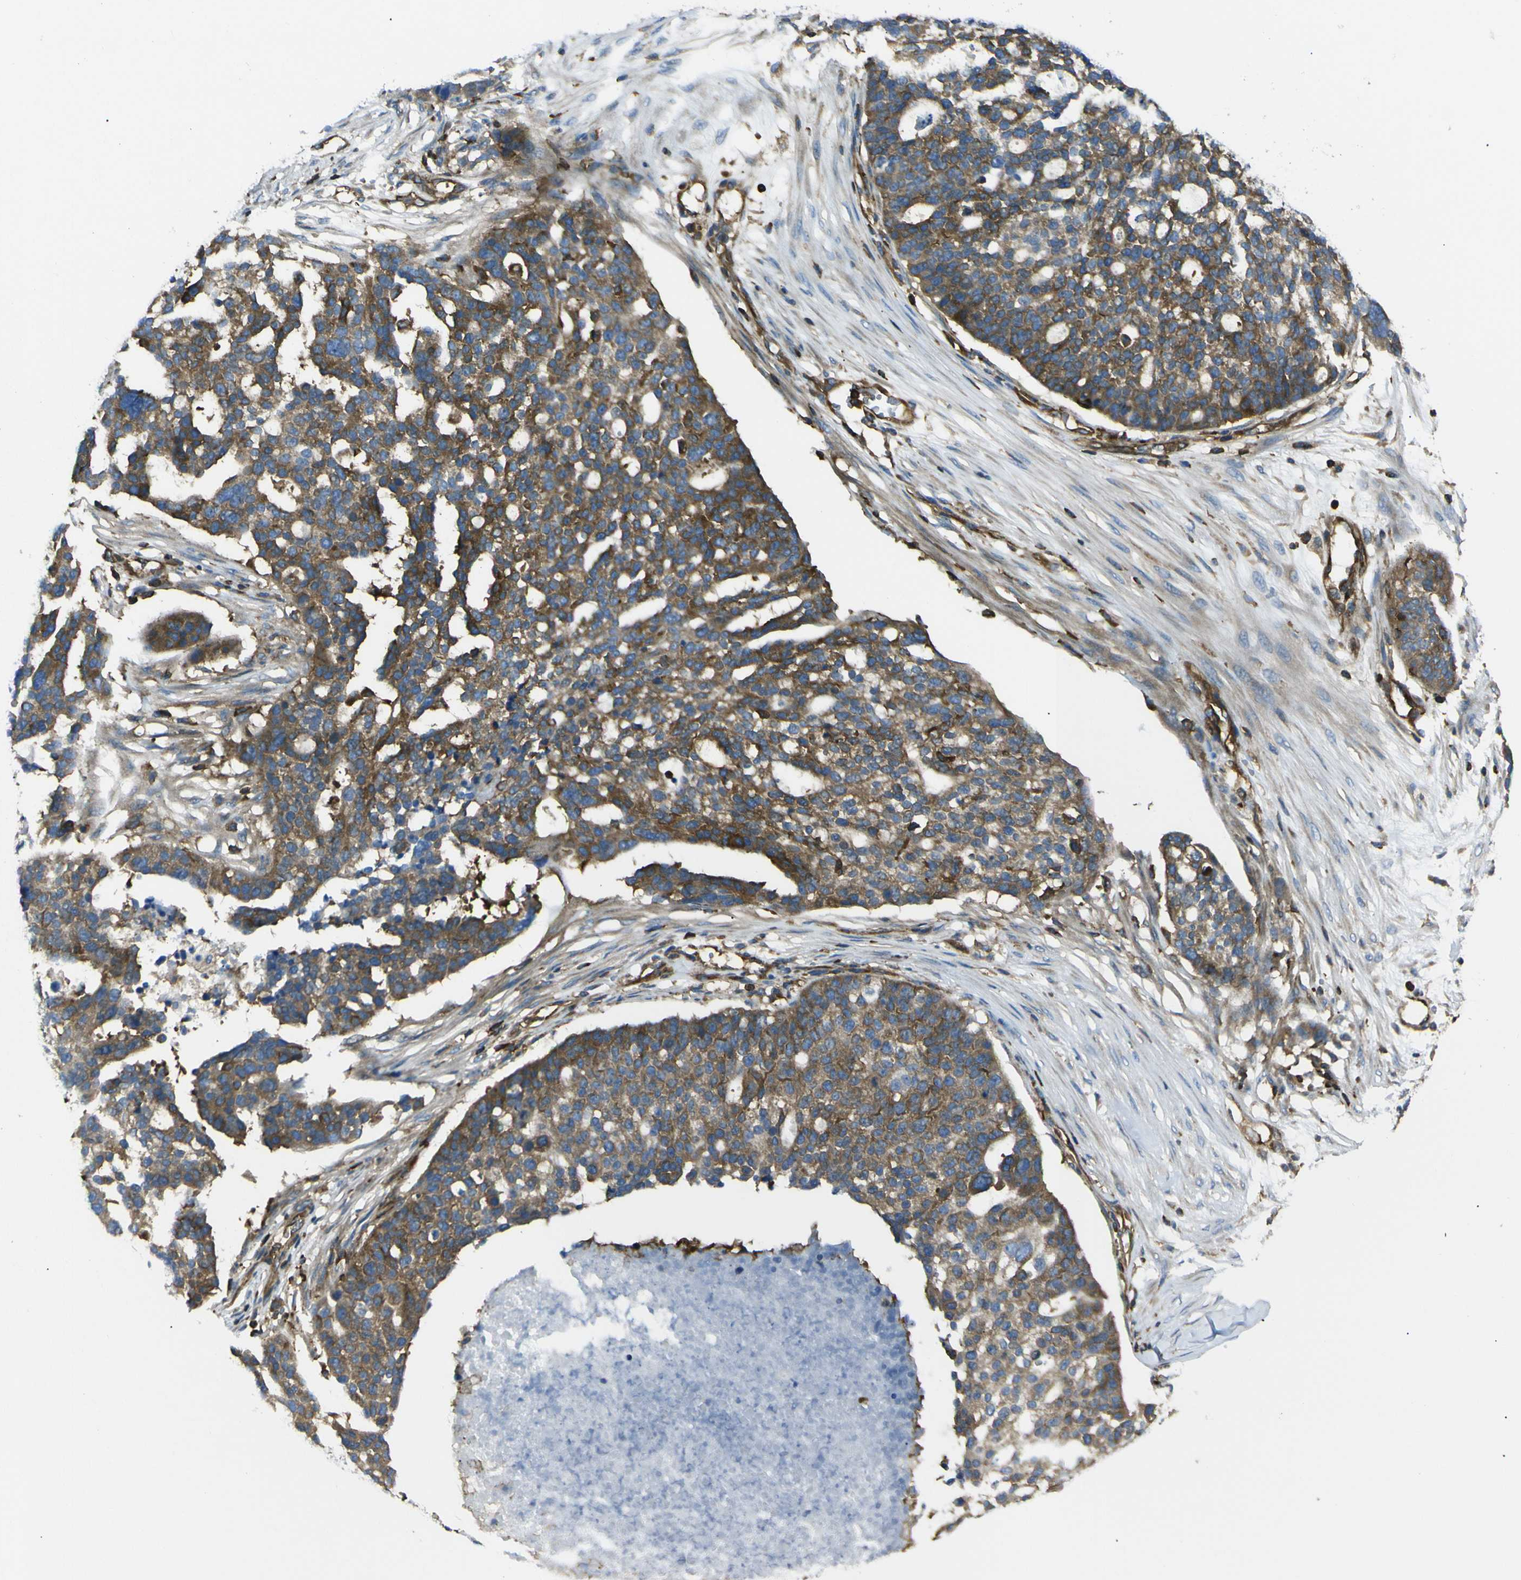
{"staining": {"intensity": "moderate", "quantity": ">75%", "location": "cytoplasmic/membranous"}, "tissue": "ovarian cancer", "cell_type": "Tumor cells", "image_type": "cancer", "snomed": [{"axis": "morphology", "description": "Cystadenocarcinoma, serous, NOS"}, {"axis": "topography", "description": "Ovary"}], "caption": "This photomicrograph exhibits immunohistochemistry (IHC) staining of human ovarian cancer (serous cystadenocarcinoma), with medium moderate cytoplasmic/membranous positivity in about >75% of tumor cells.", "gene": "ARHGEF1", "patient": {"sex": "female", "age": 59}}